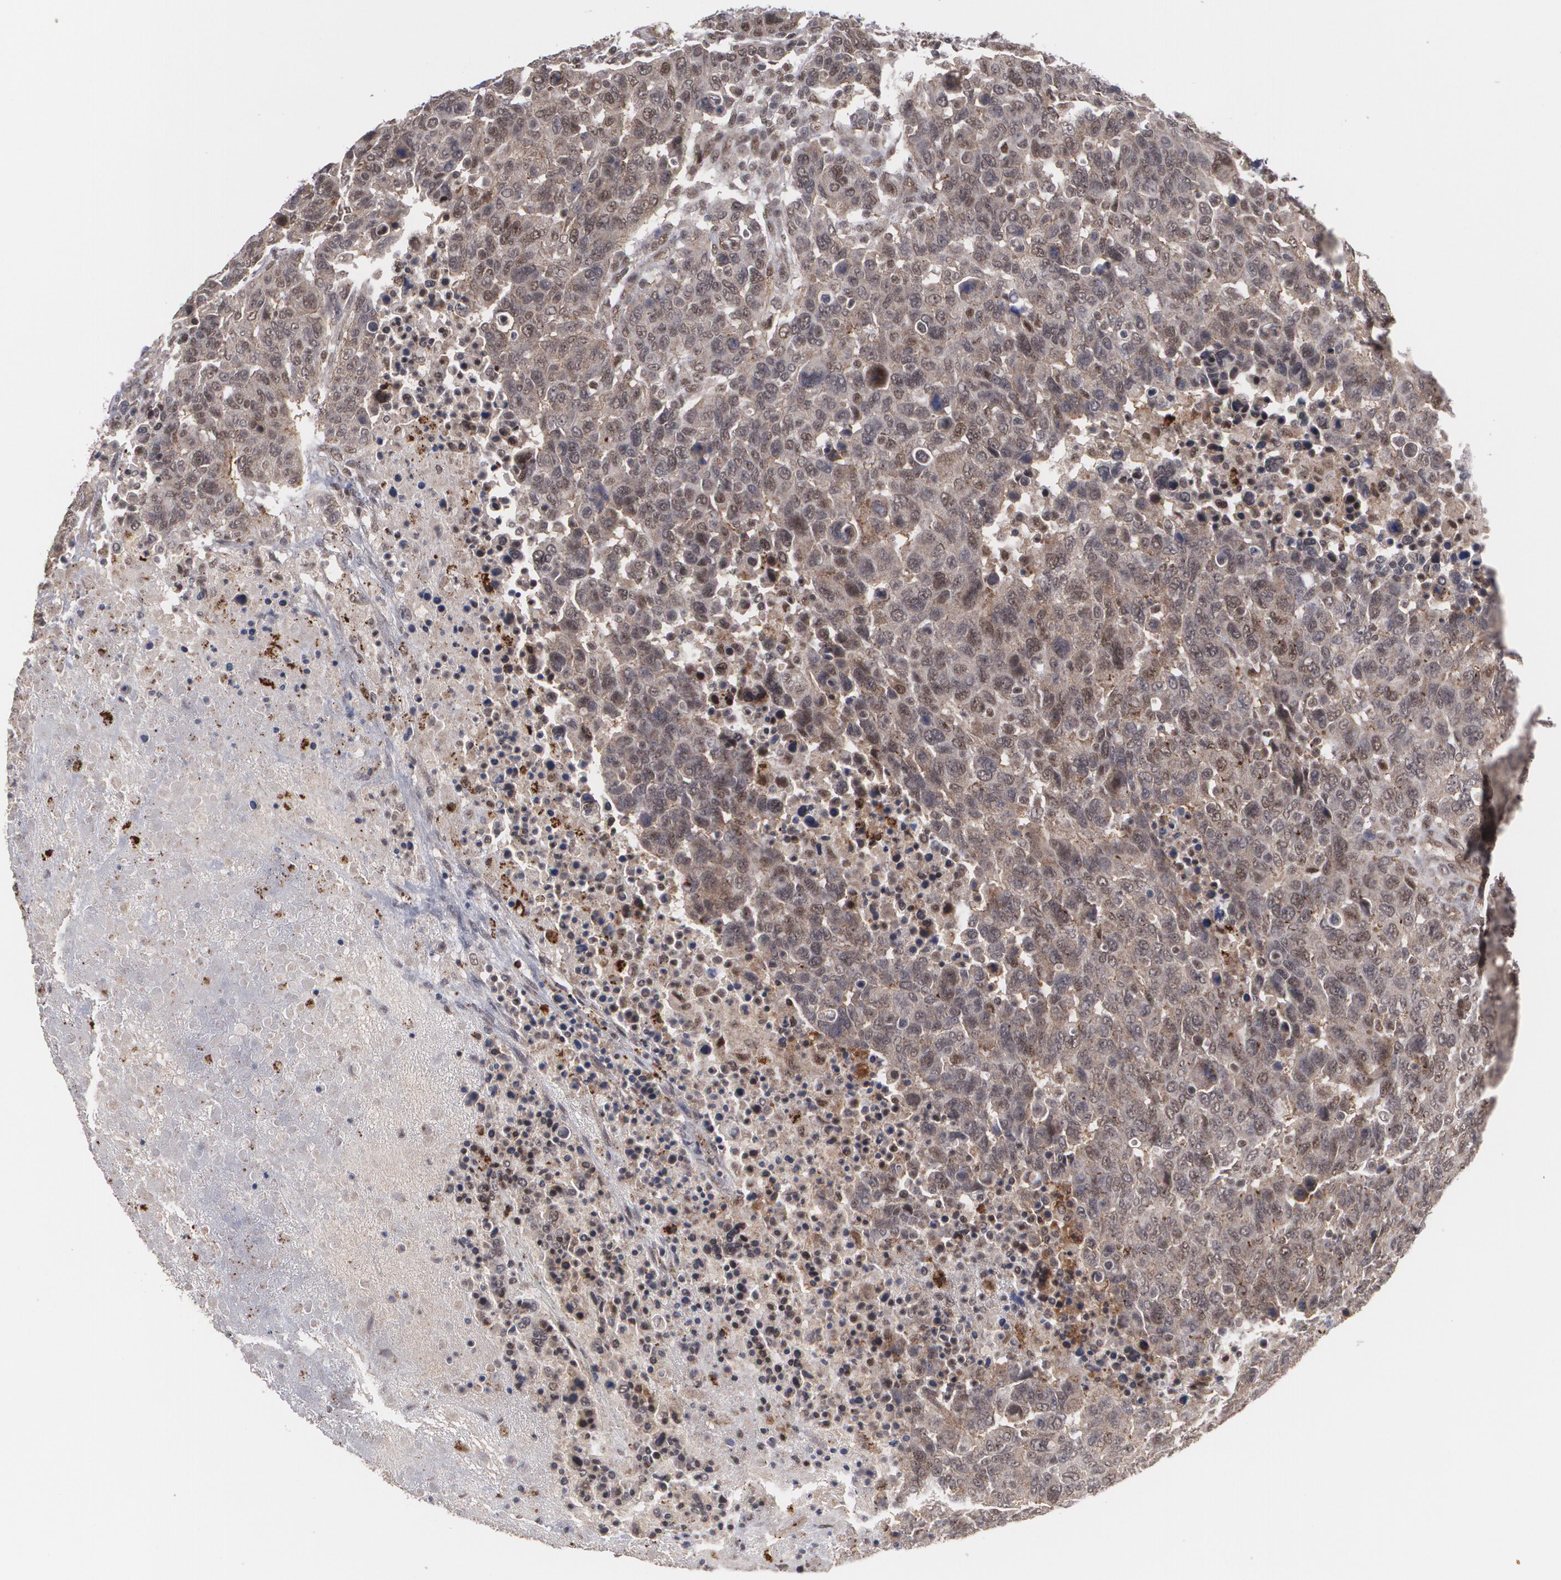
{"staining": {"intensity": "moderate", "quantity": ">75%", "location": "nuclear"}, "tissue": "breast cancer", "cell_type": "Tumor cells", "image_type": "cancer", "snomed": [{"axis": "morphology", "description": "Duct carcinoma"}, {"axis": "topography", "description": "Breast"}], "caption": "Tumor cells reveal medium levels of moderate nuclear staining in approximately >75% of cells in intraductal carcinoma (breast).", "gene": "INTS6", "patient": {"sex": "female", "age": 37}}